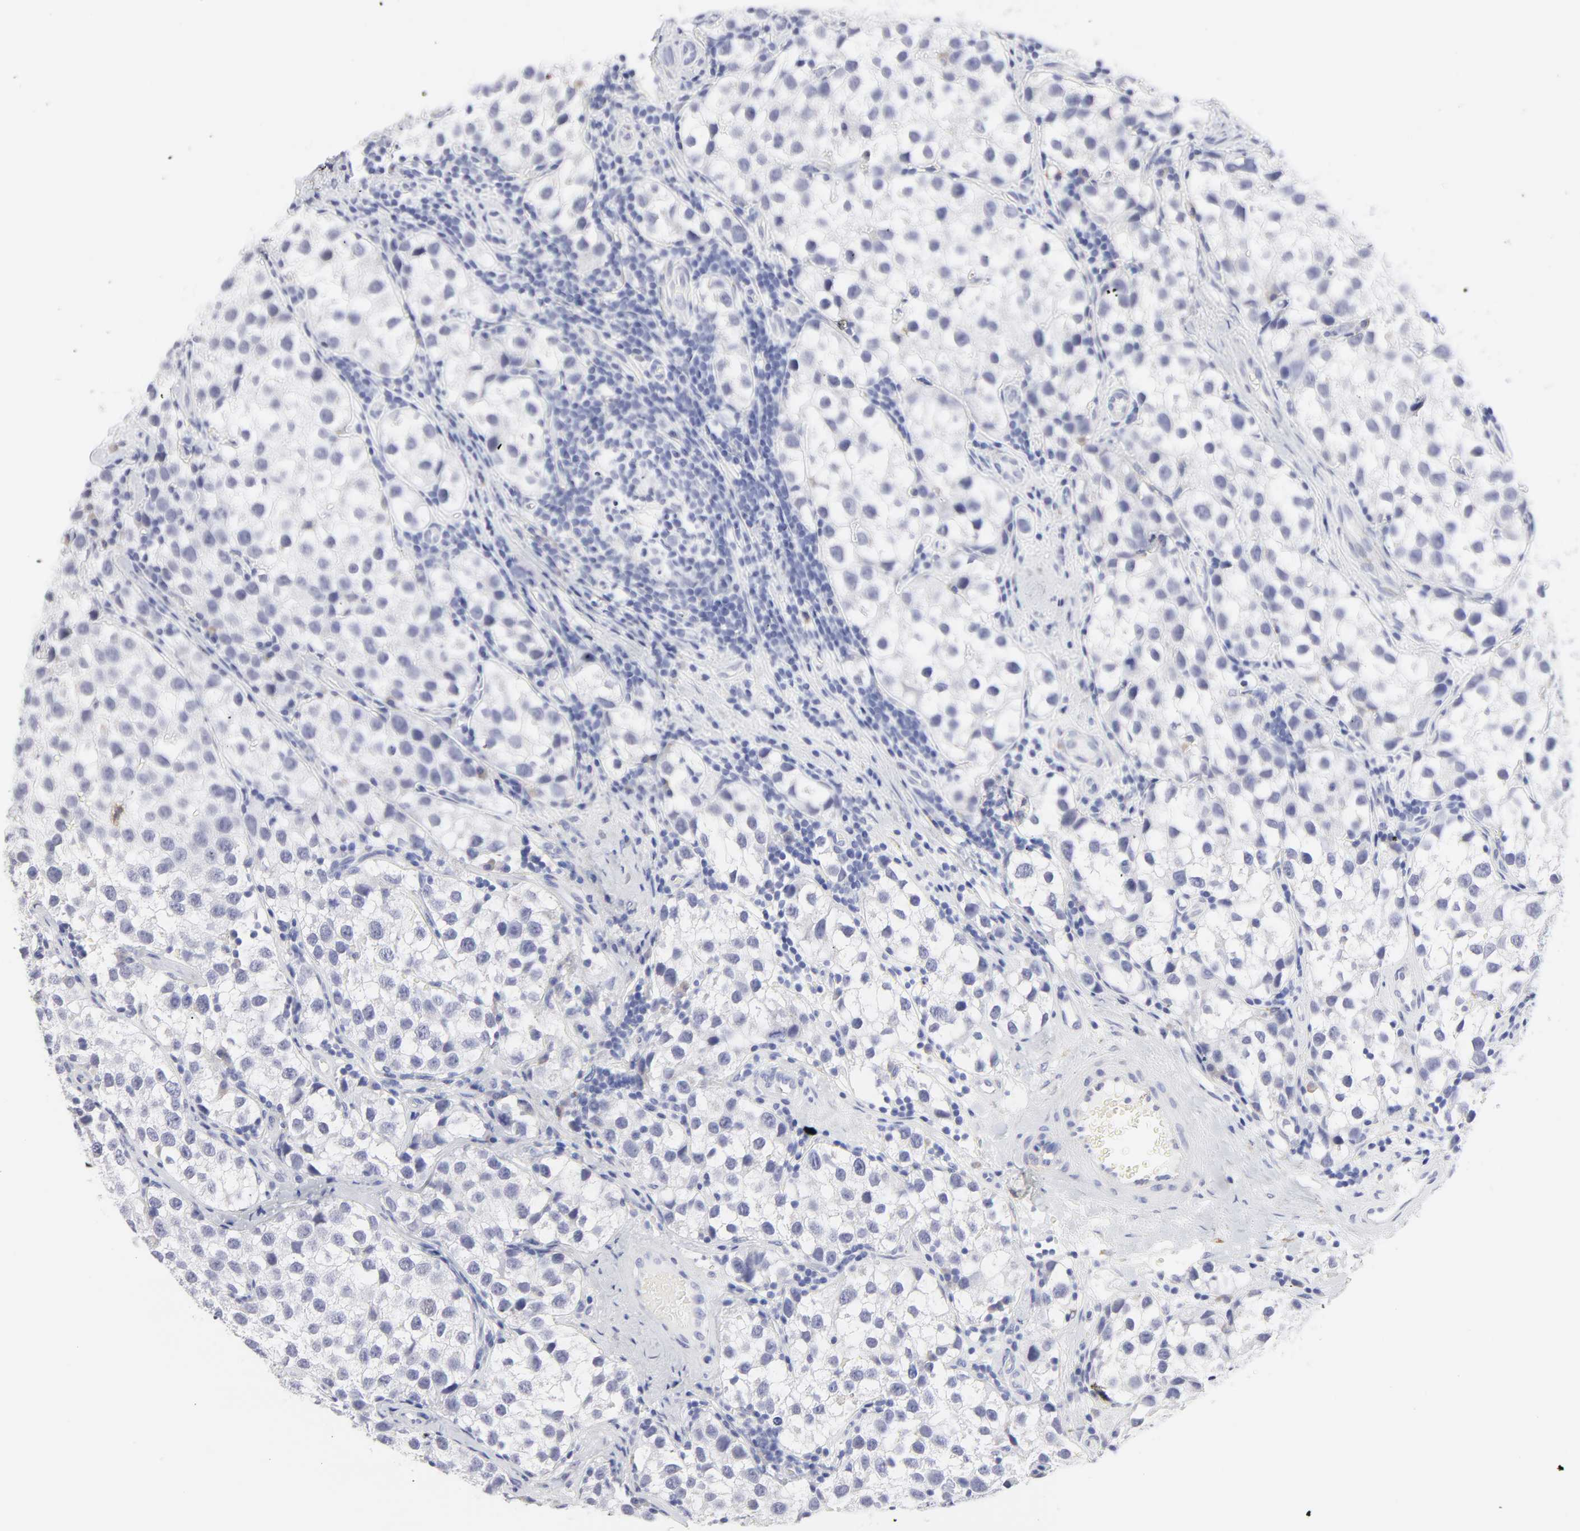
{"staining": {"intensity": "negative", "quantity": "none", "location": "none"}, "tissue": "testis cancer", "cell_type": "Tumor cells", "image_type": "cancer", "snomed": [{"axis": "morphology", "description": "Seminoma, NOS"}, {"axis": "topography", "description": "Testis"}], "caption": "High magnification brightfield microscopy of seminoma (testis) stained with DAB (3,3'-diaminobenzidine) (brown) and counterstained with hematoxylin (blue): tumor cells show no significant expression.", "gene": "DUSP9", "patient": {"sex": "male", "age": 39}}